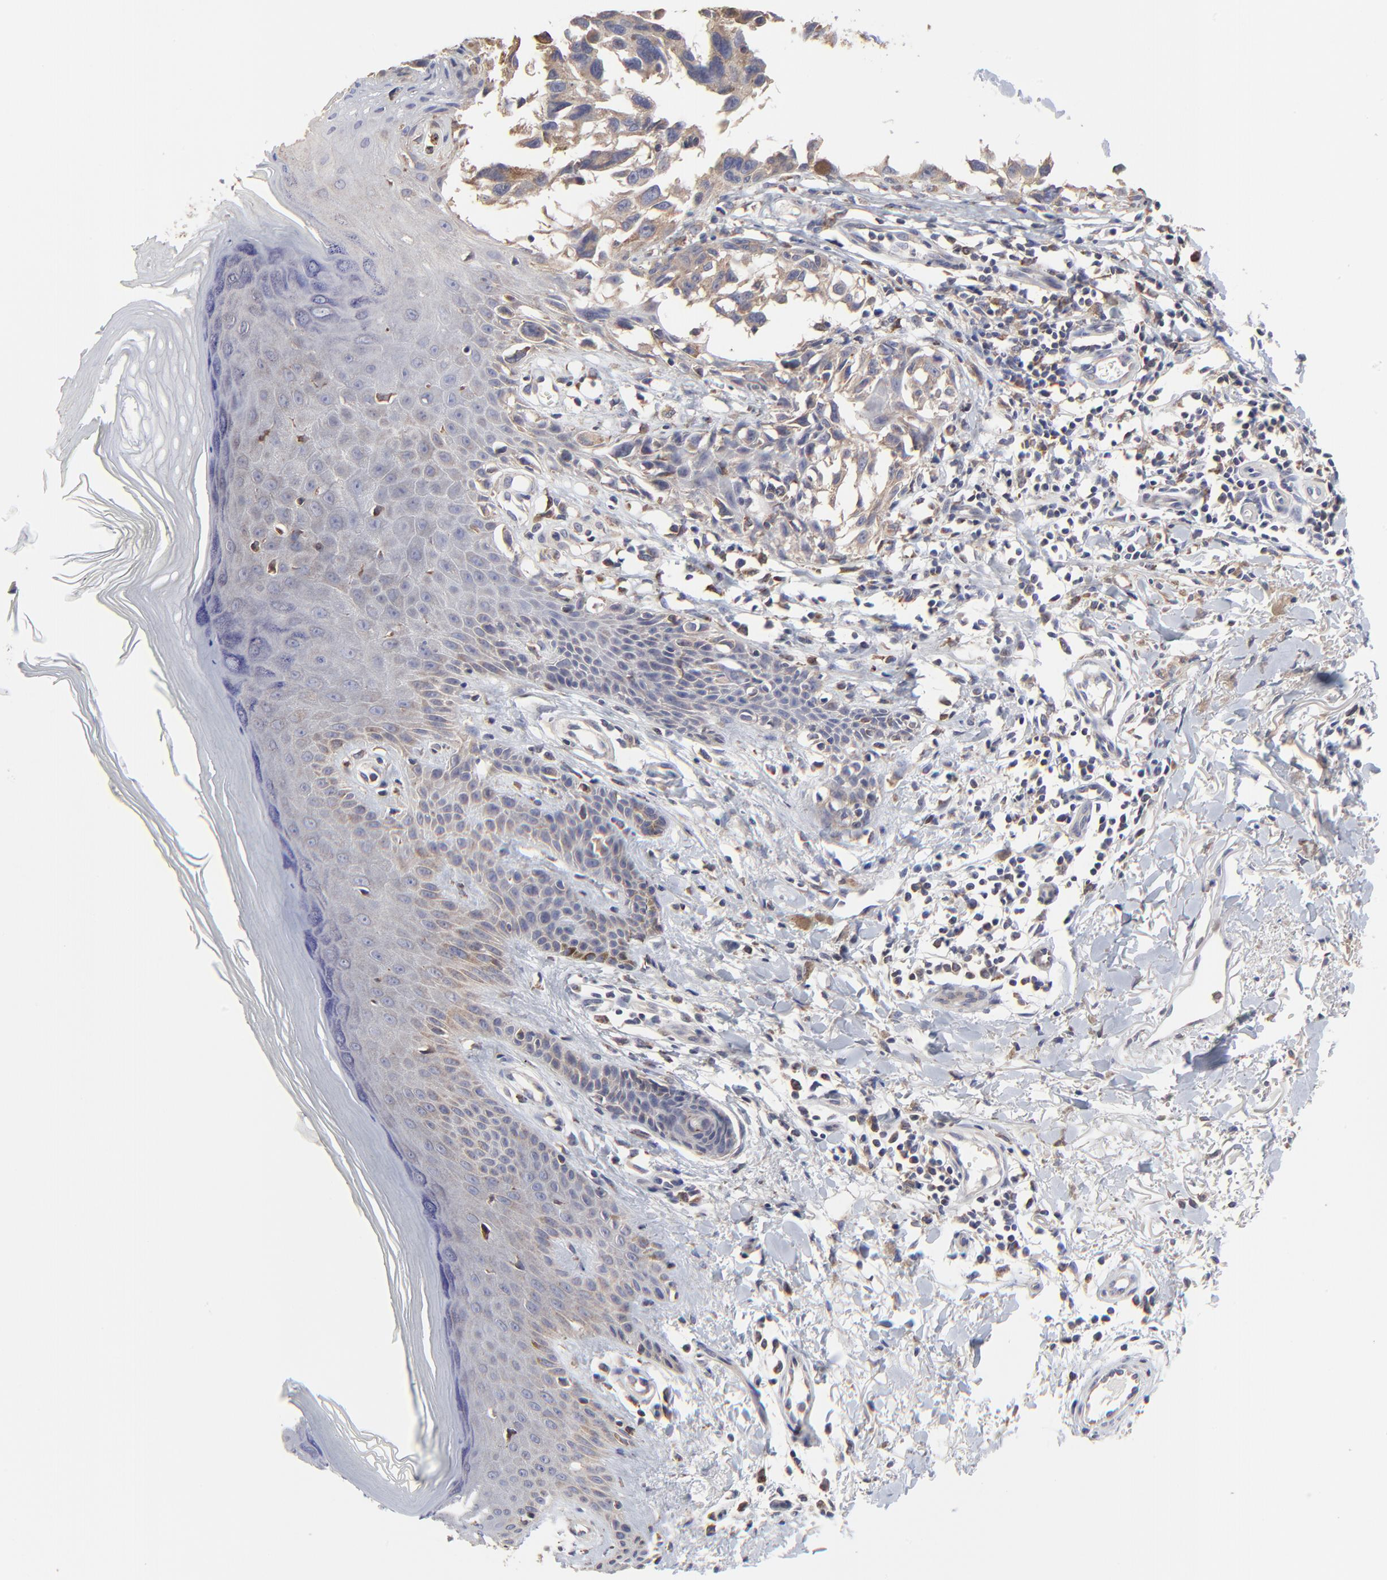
{"staining": {"intensity": "moderate", "quantity": "25%-75%", "location": "cytoplasmic/membranous"}, "tissue": "melanoma", "cell_type": "Tumor cells", "image_type": "cancer", "snomed": [{"axis": "morphology", "description": "Malignant melanoma, NOS"}, {"axis": "topography", "description": "Skin"}], "caption": "Melanoma tissue shows moderate cytoplasmic/membranous staining in about 25%-75% of tumor cells, visualized by immunohistochemistry. Nuclei are stained in blue.", "gene": "ELP2", "patient": {"sex": "female", "age": 77}}